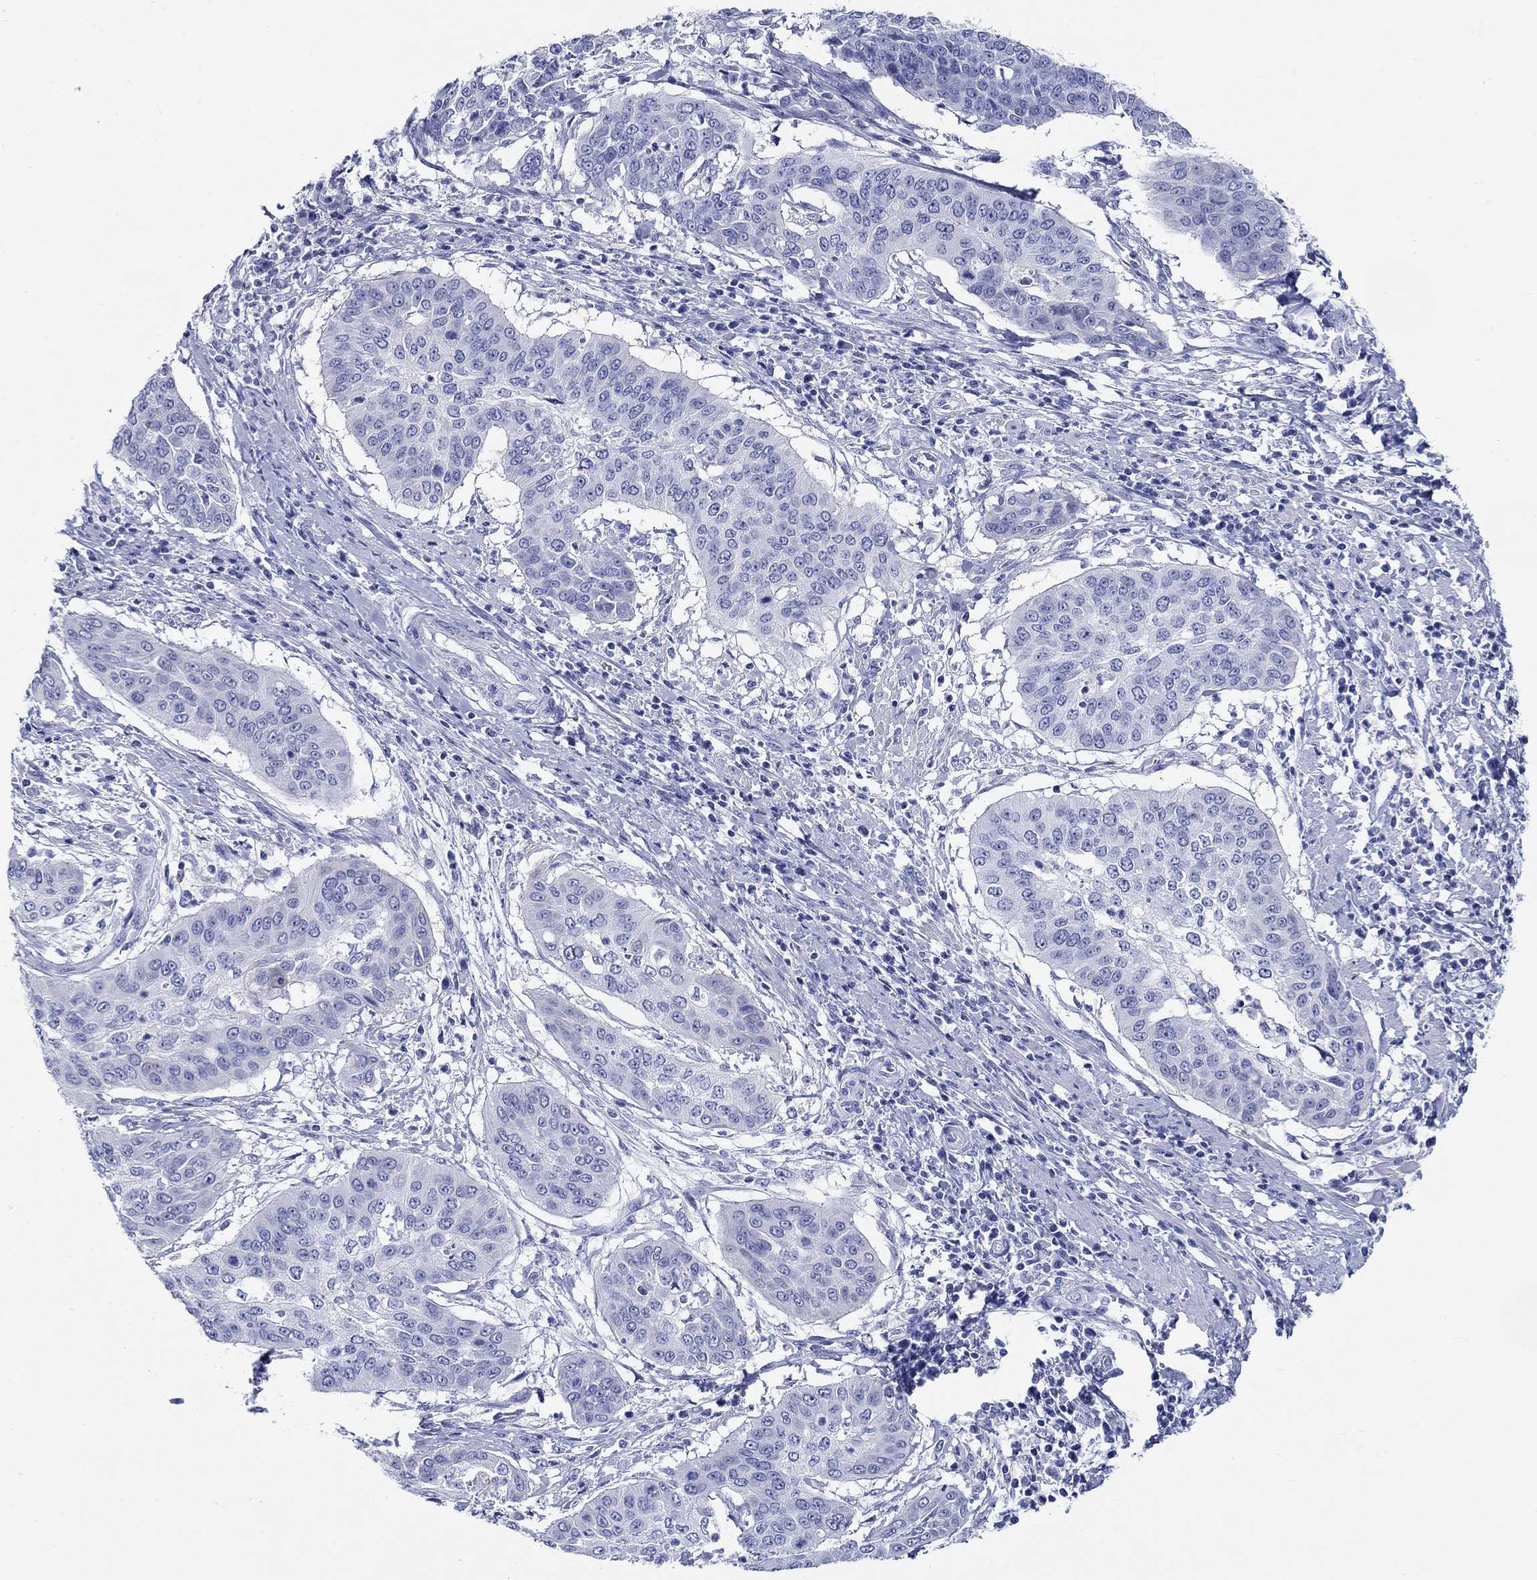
{"staining": {"intensity": "negative", "quantity": "none", "location": "none"}, "tissue": "cervical cancer", "cell_type": "Tumor cells", "image_type": "cancer", "snomed": [{"axis": "morphology", "description": "Squamous cell carcinoma, NOS"}, {"axis": "topography", "description": "Cervix"}], "caption": "Tumor cells are negative for brown protein staining in squamous cell carcinoma (cervical).", "gene": "FBXO2", "patient": {"sex": "female", "age": 39}}